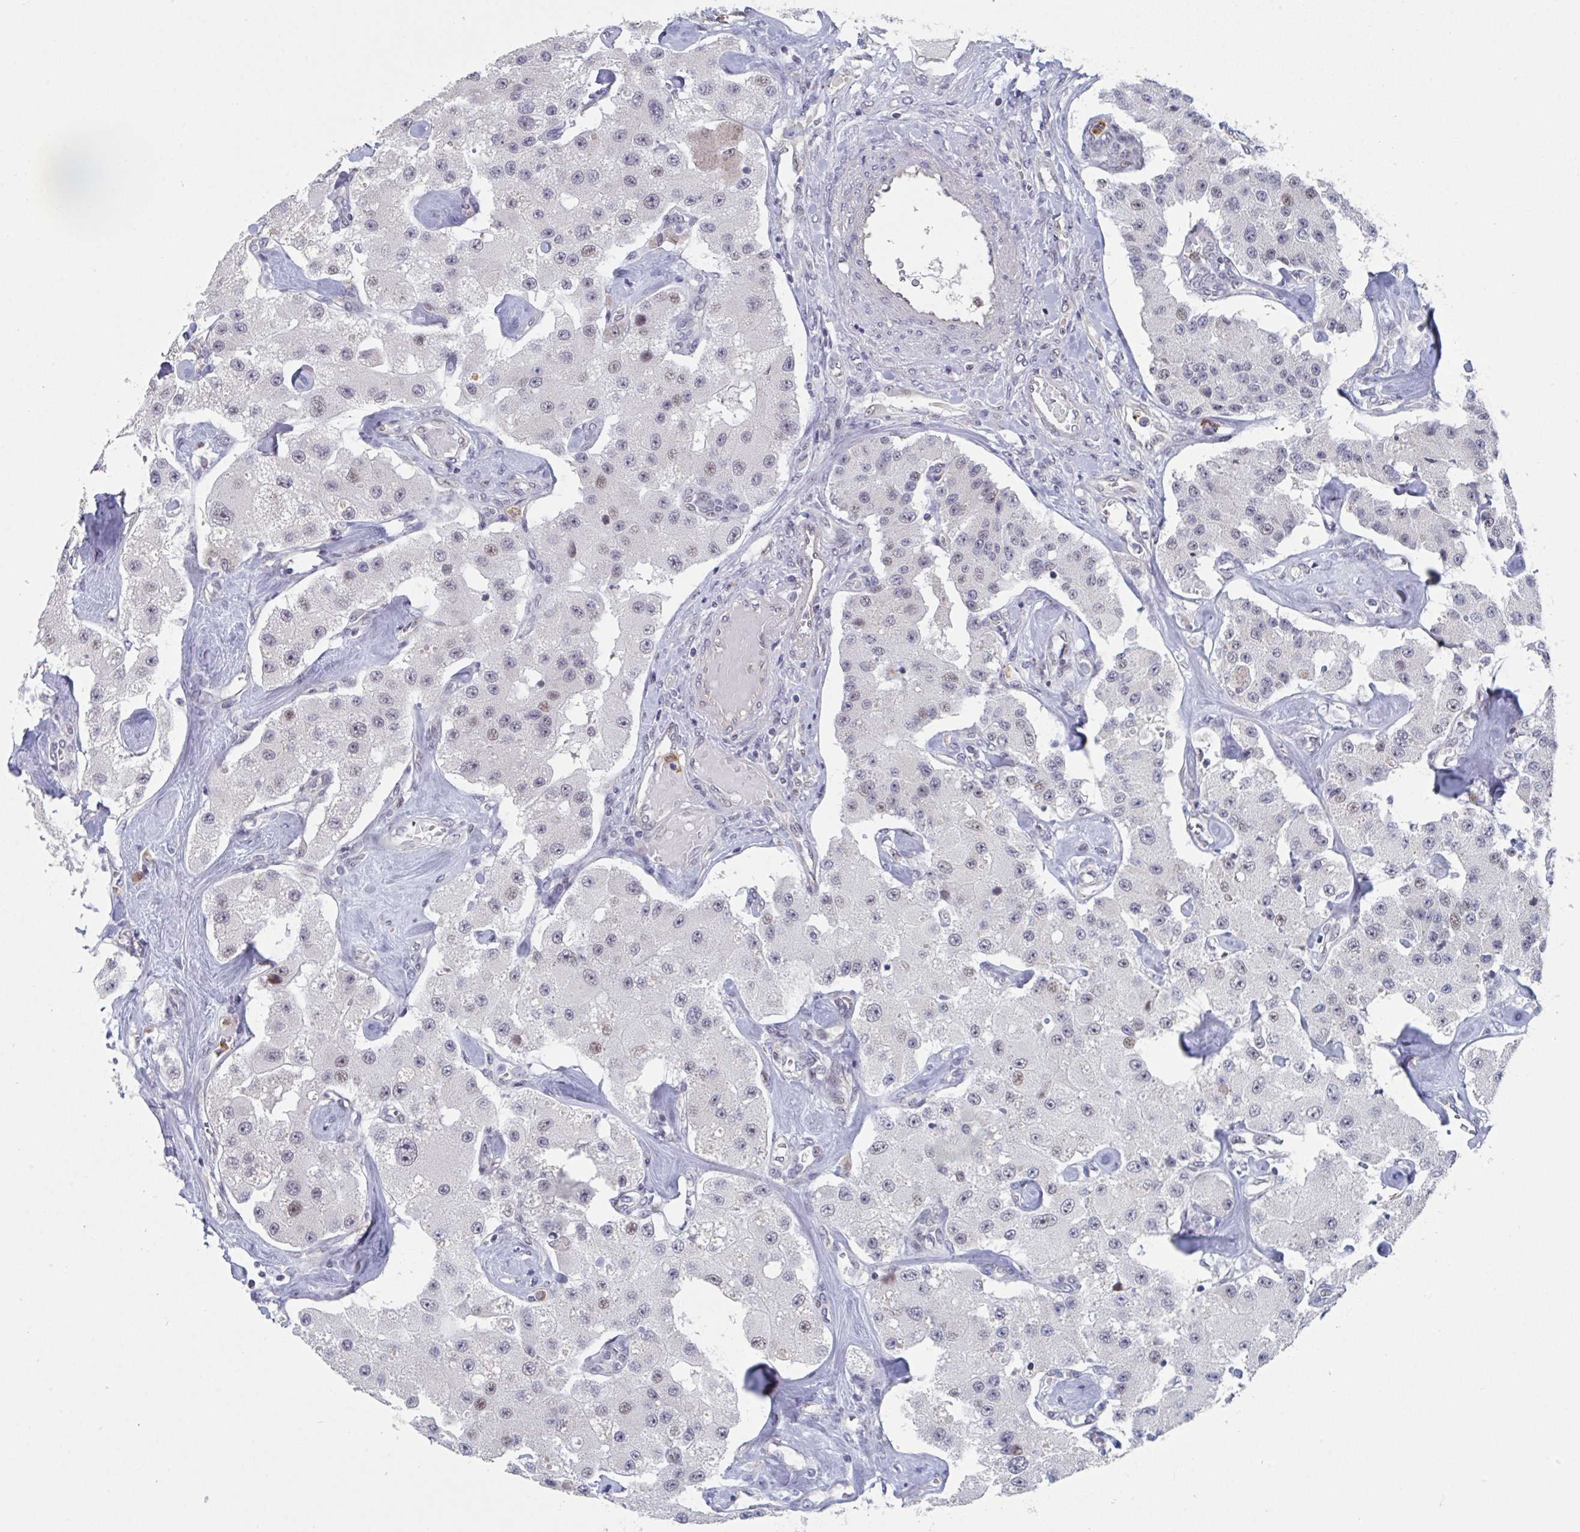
{"staining": {"intensity": "weak", "quantity": "<25%", "location": "nuclear"}, "tissue": "carcinoid", "cell_type": "Tumor cells", "image_type": "cancer", "snomed": [{"axis": "morphology", "description": "Carcinoid, malignant, NOS"}, {"axis": "topography", "description": "Pancreas"}], "caption": "Immunohistochemistry (IHC) histopathology image of neoplastic tissue: human malignant carcinoid stained with DAB (3,3'-diaminobenzidine) exhibits no significant protein expression in tumor cells.", "gene": "RNF212", "patient": {"sex": "male", "age": 41}}